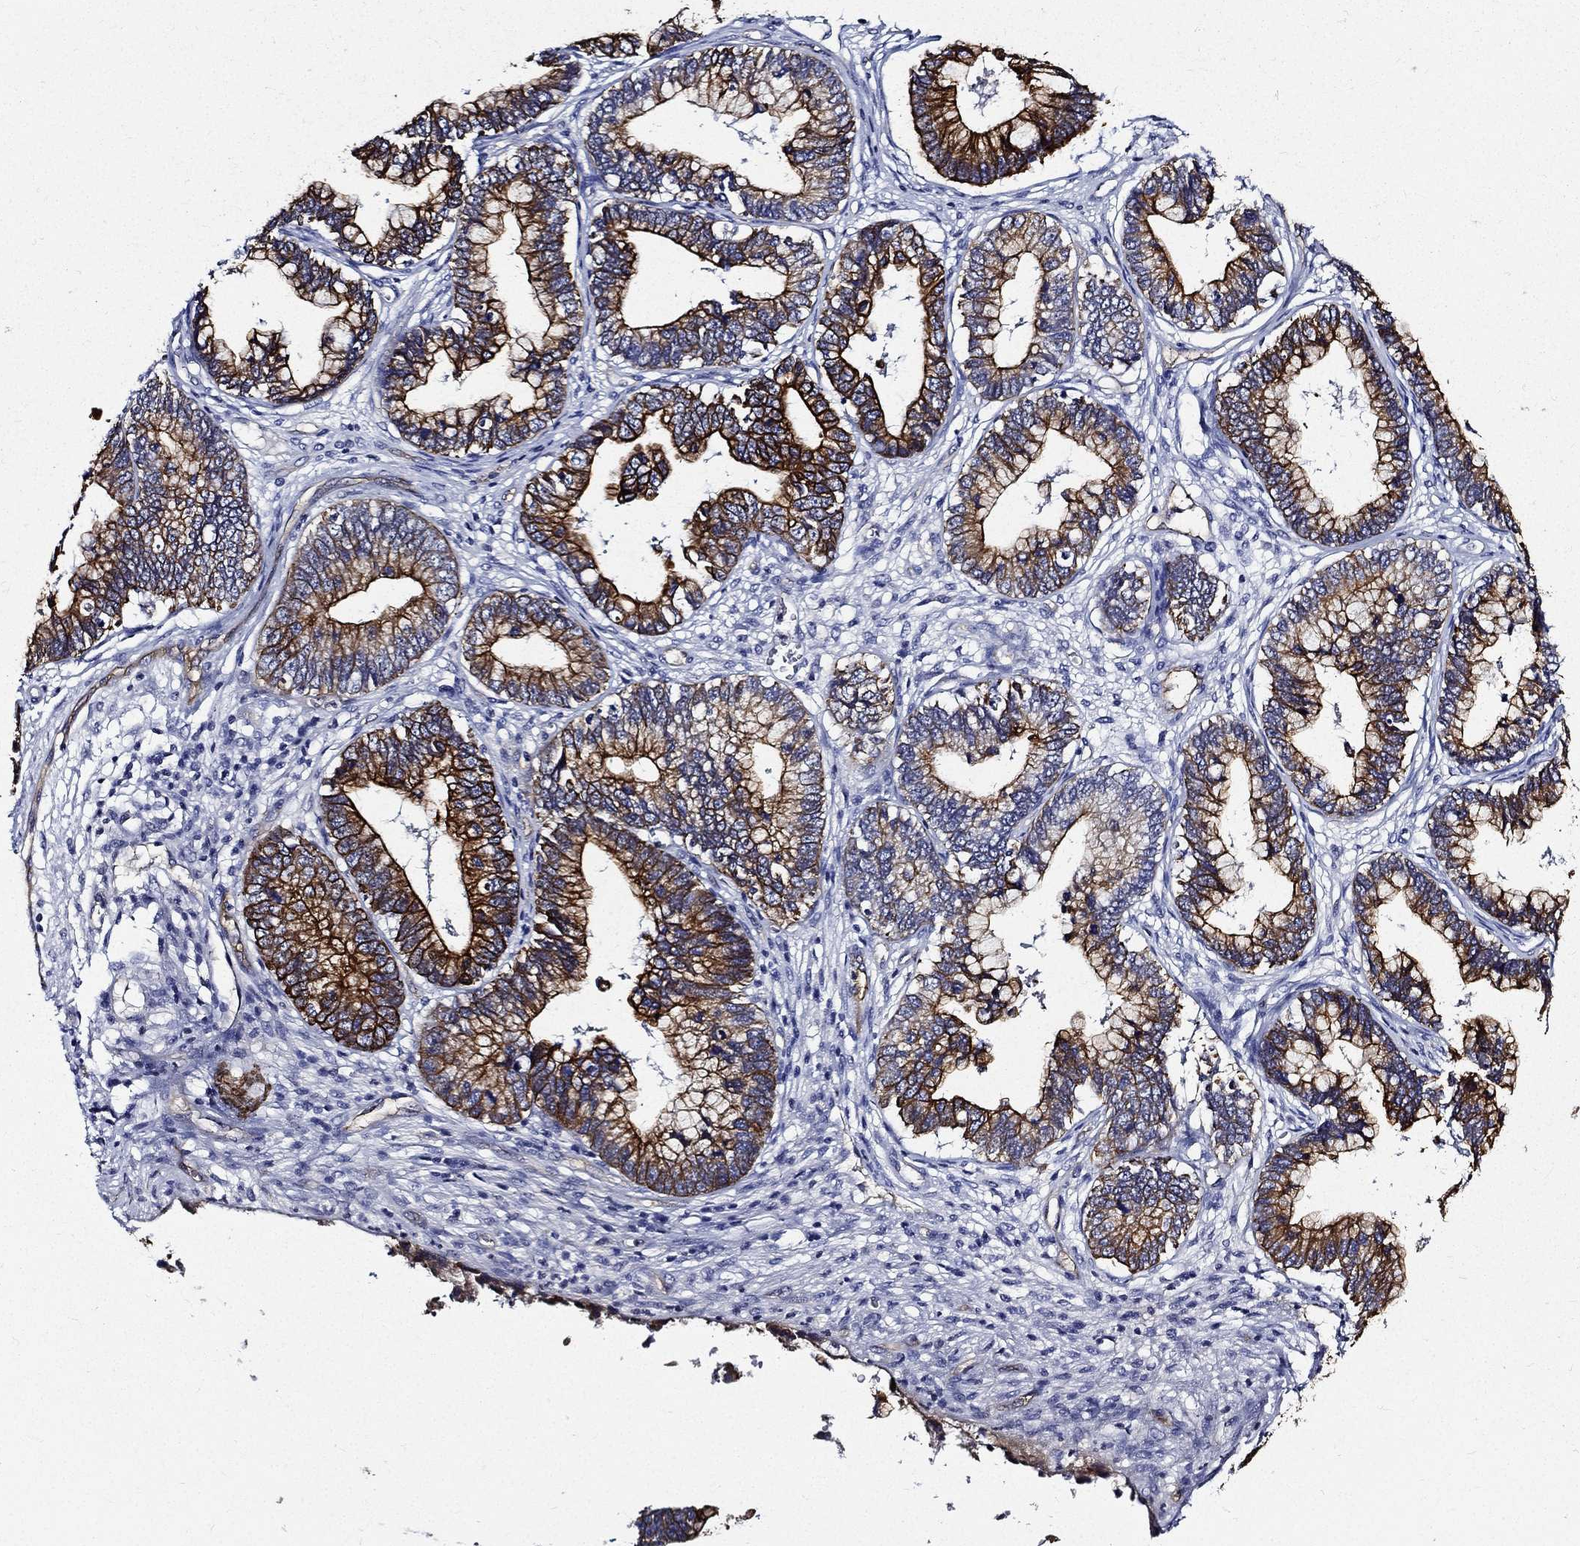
{"staining": {"intensity": "strong", "quantity": ">75%", "location": "cytoplasmic/membranous"}, "tissue": "cervical cancer", "cell_type": "Tumor cells", "image_type": "cancer", "snomed": [{"axis": "morphology", "description": "Adenocarcinoma, NOS"}, {"axis": "topography", "description": "Cervix"}], "caption": "An IHC photomicrograph of neoplastic tissue is shown. Protein staining in brown labels strong cytoplasmic/membranous positivity in adenocarcinoma (cervical) within tumor cells. The staining is performed using DAB brown chromogen to label protein expression. The nuclei are counter-stained blue using hematoxylin.", "gene": "NEDD9", "patient": {"sex": "female", "age": 44}}